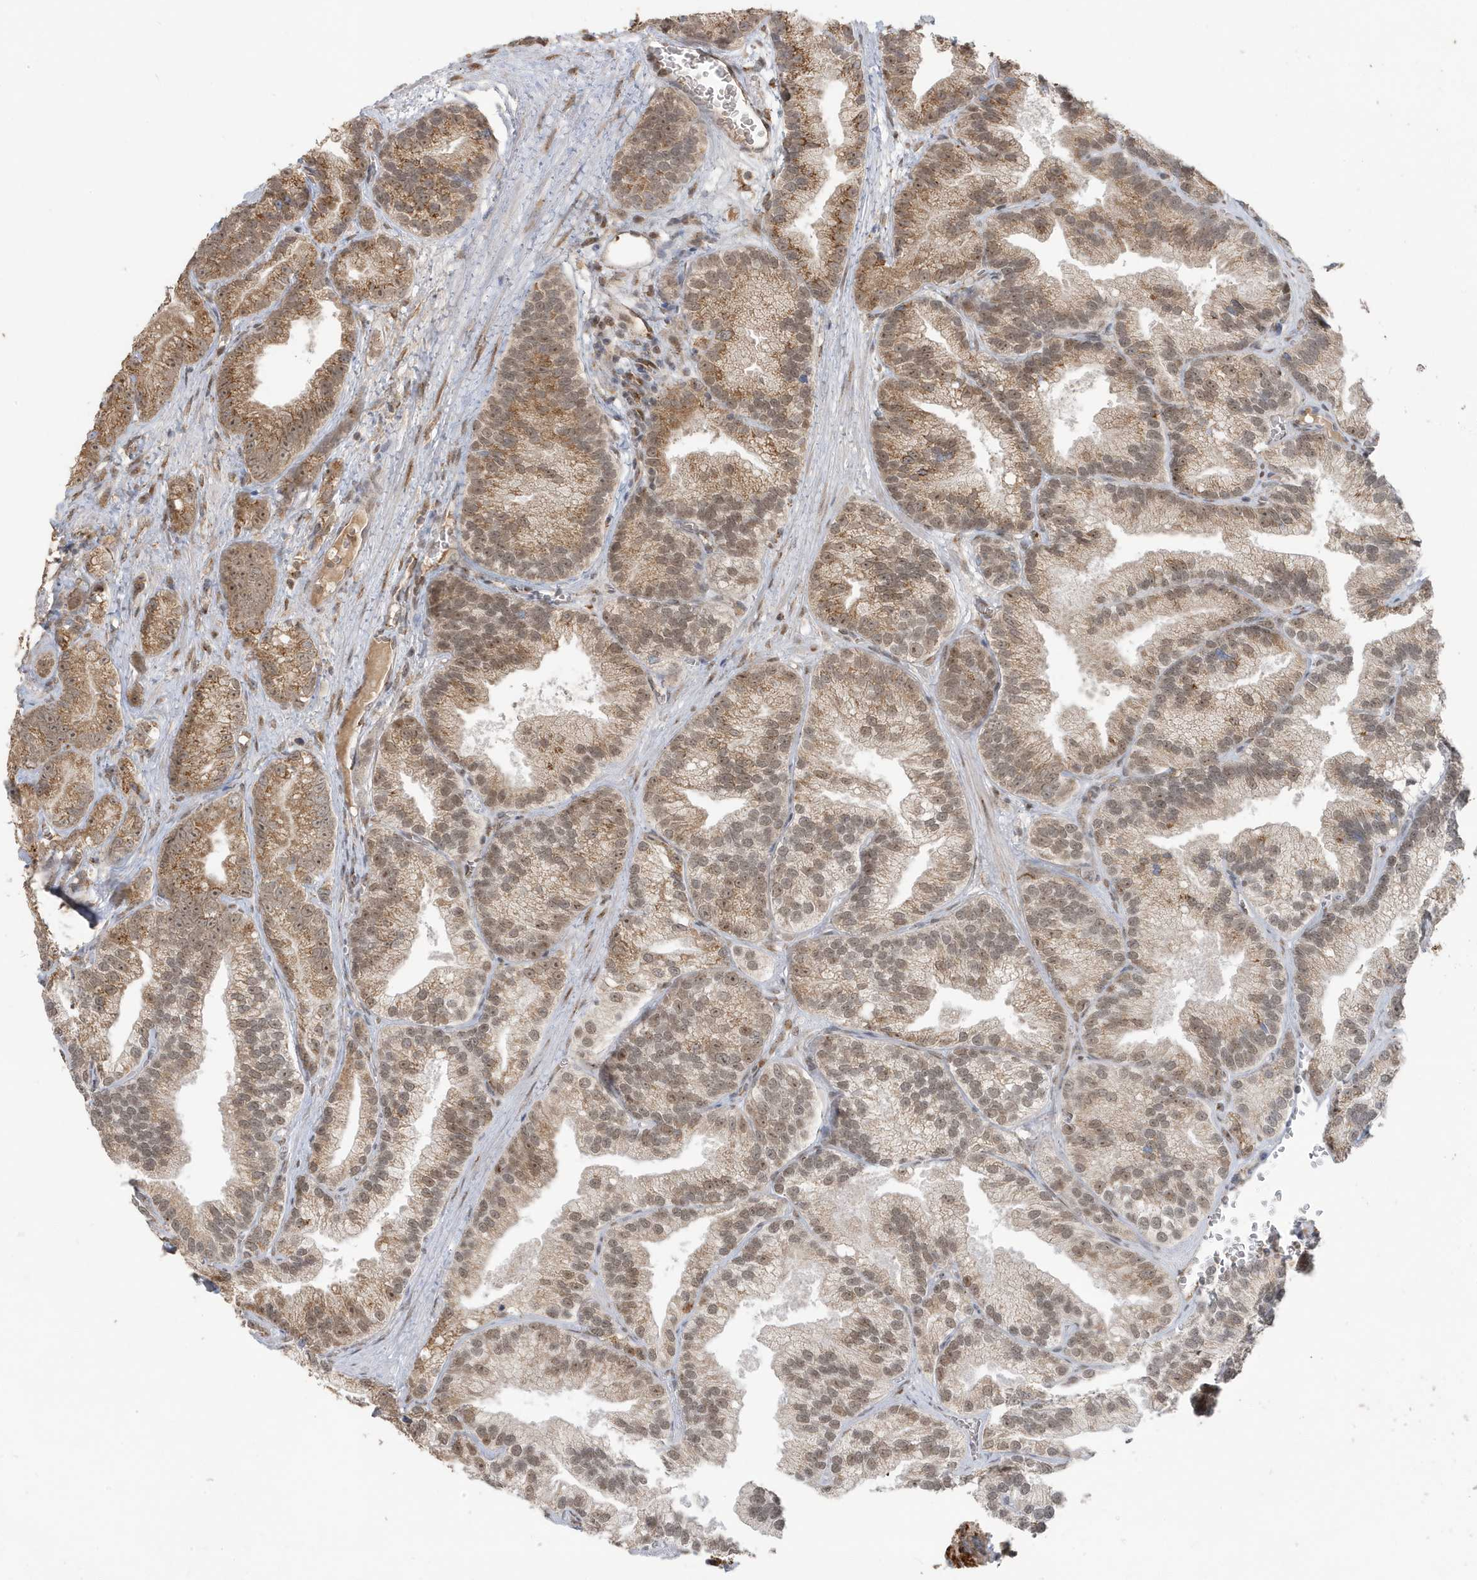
{"staining": {"intensity": "moderate", "quantity": ">75%", "location": "cytoplasmic/membranous,nuclear"}, "tissue": "prostate cancer", "cell_type": "Tumor cells", "image_type": "cancer", "snomed": [{"axis": "morphology", "description": "Adenocarcinoma, Low grade"}, {"axis": "topography", "description": "Prostate"}], "caption": "Moderate cytoplasmic/membranous and nuclear staining for a protein is appreciated in approximately >75% of tumor cells of prostate cancer using immunohistochemistry.", "gene": "RER1", "patient": {"sex": "male", "age": 89}}